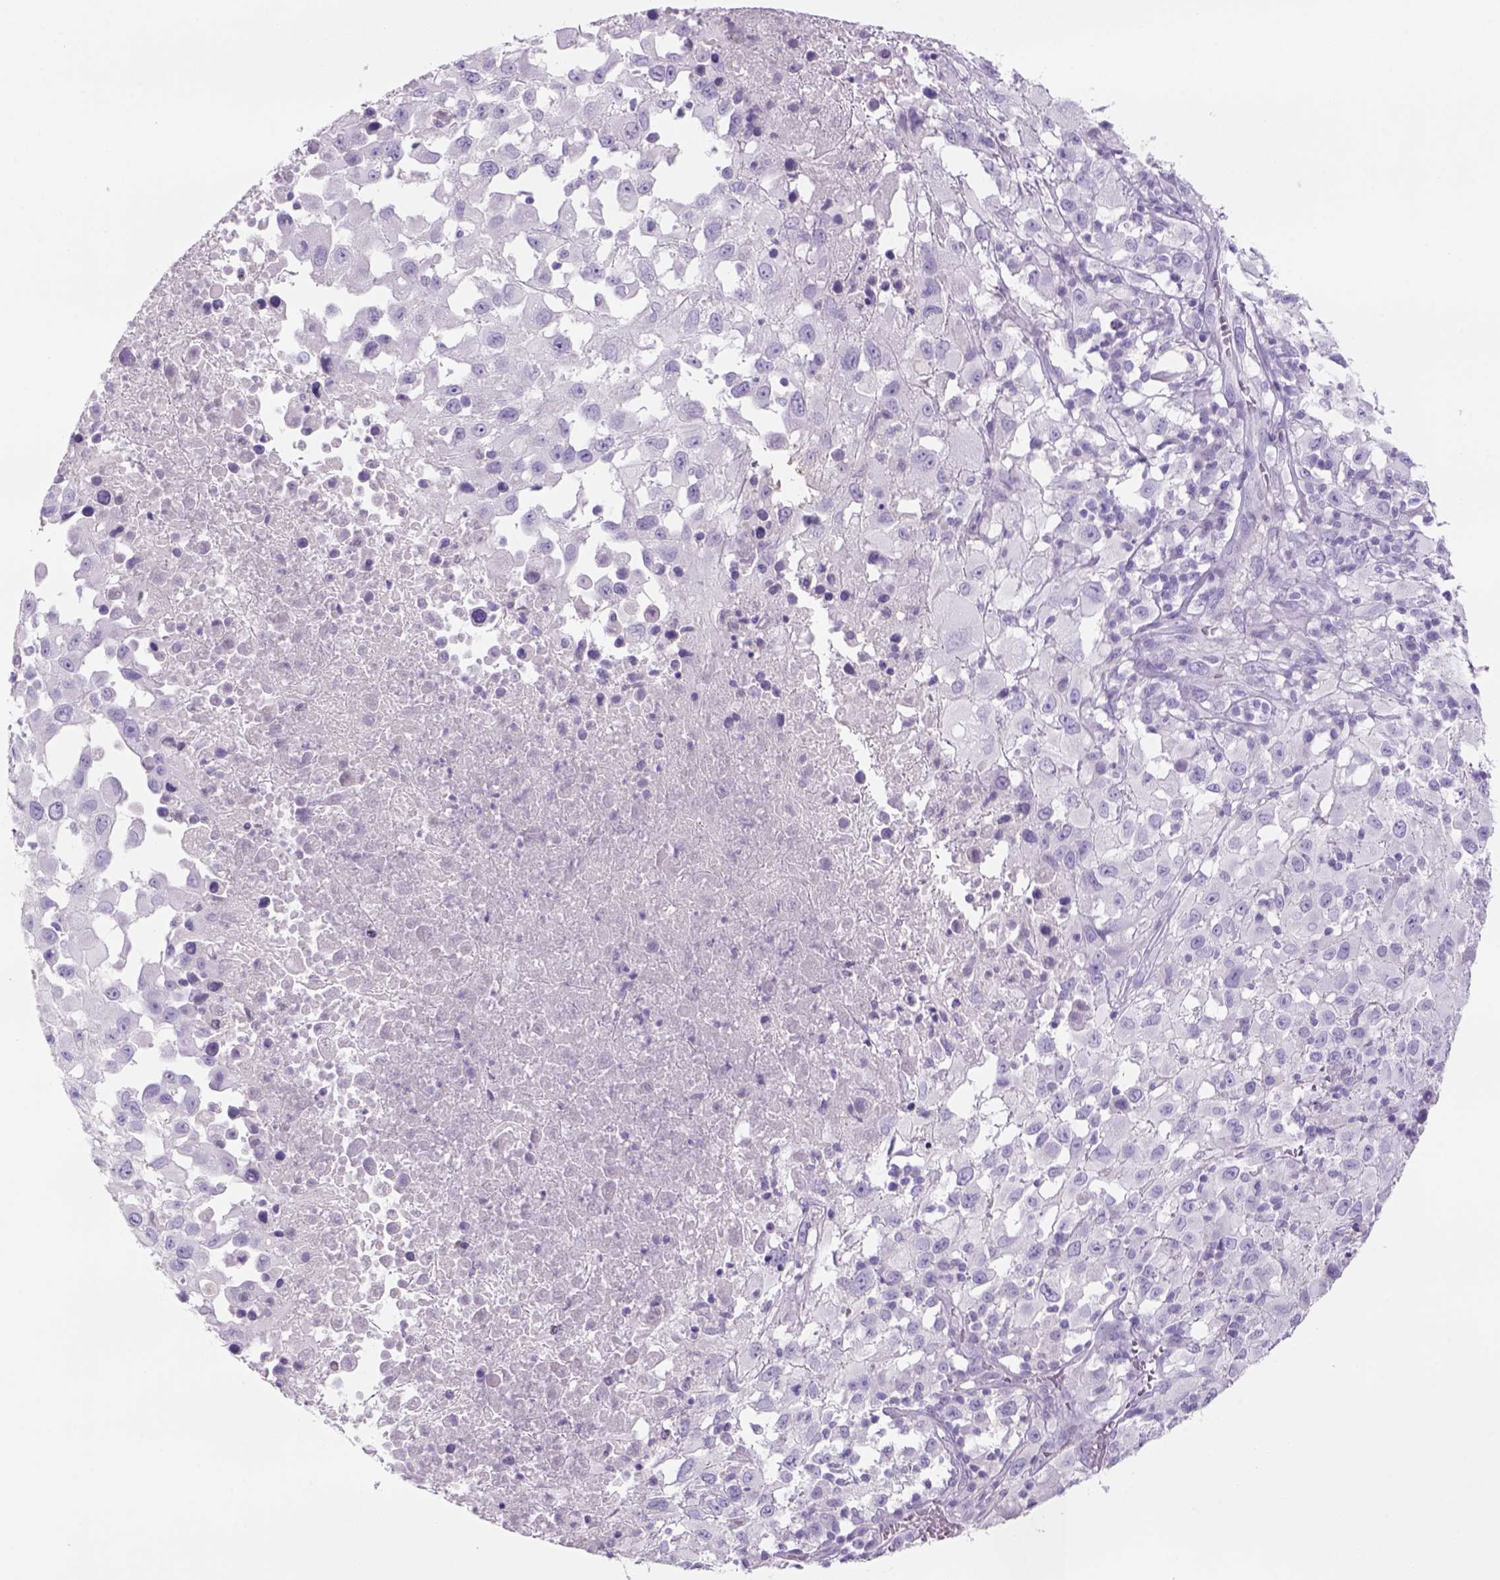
{"staining": {"intensity": "negative", "quantity": "none", "location": "none"}, "tissue": "melanoma", "cell_type": "Tumor cells", "image_type": "cancer", "snomed": [{"axis": "morphology", "description": "Malignant melanoma, Metastatic site"}, {"axis": "topography", "description": "Soft tissue"}], "caption": "Immunohistochemistry of human melanoma shows no staining in tumor cells.", "gene": "TENM4", "patient": {"sex": "male", "age": 50}}